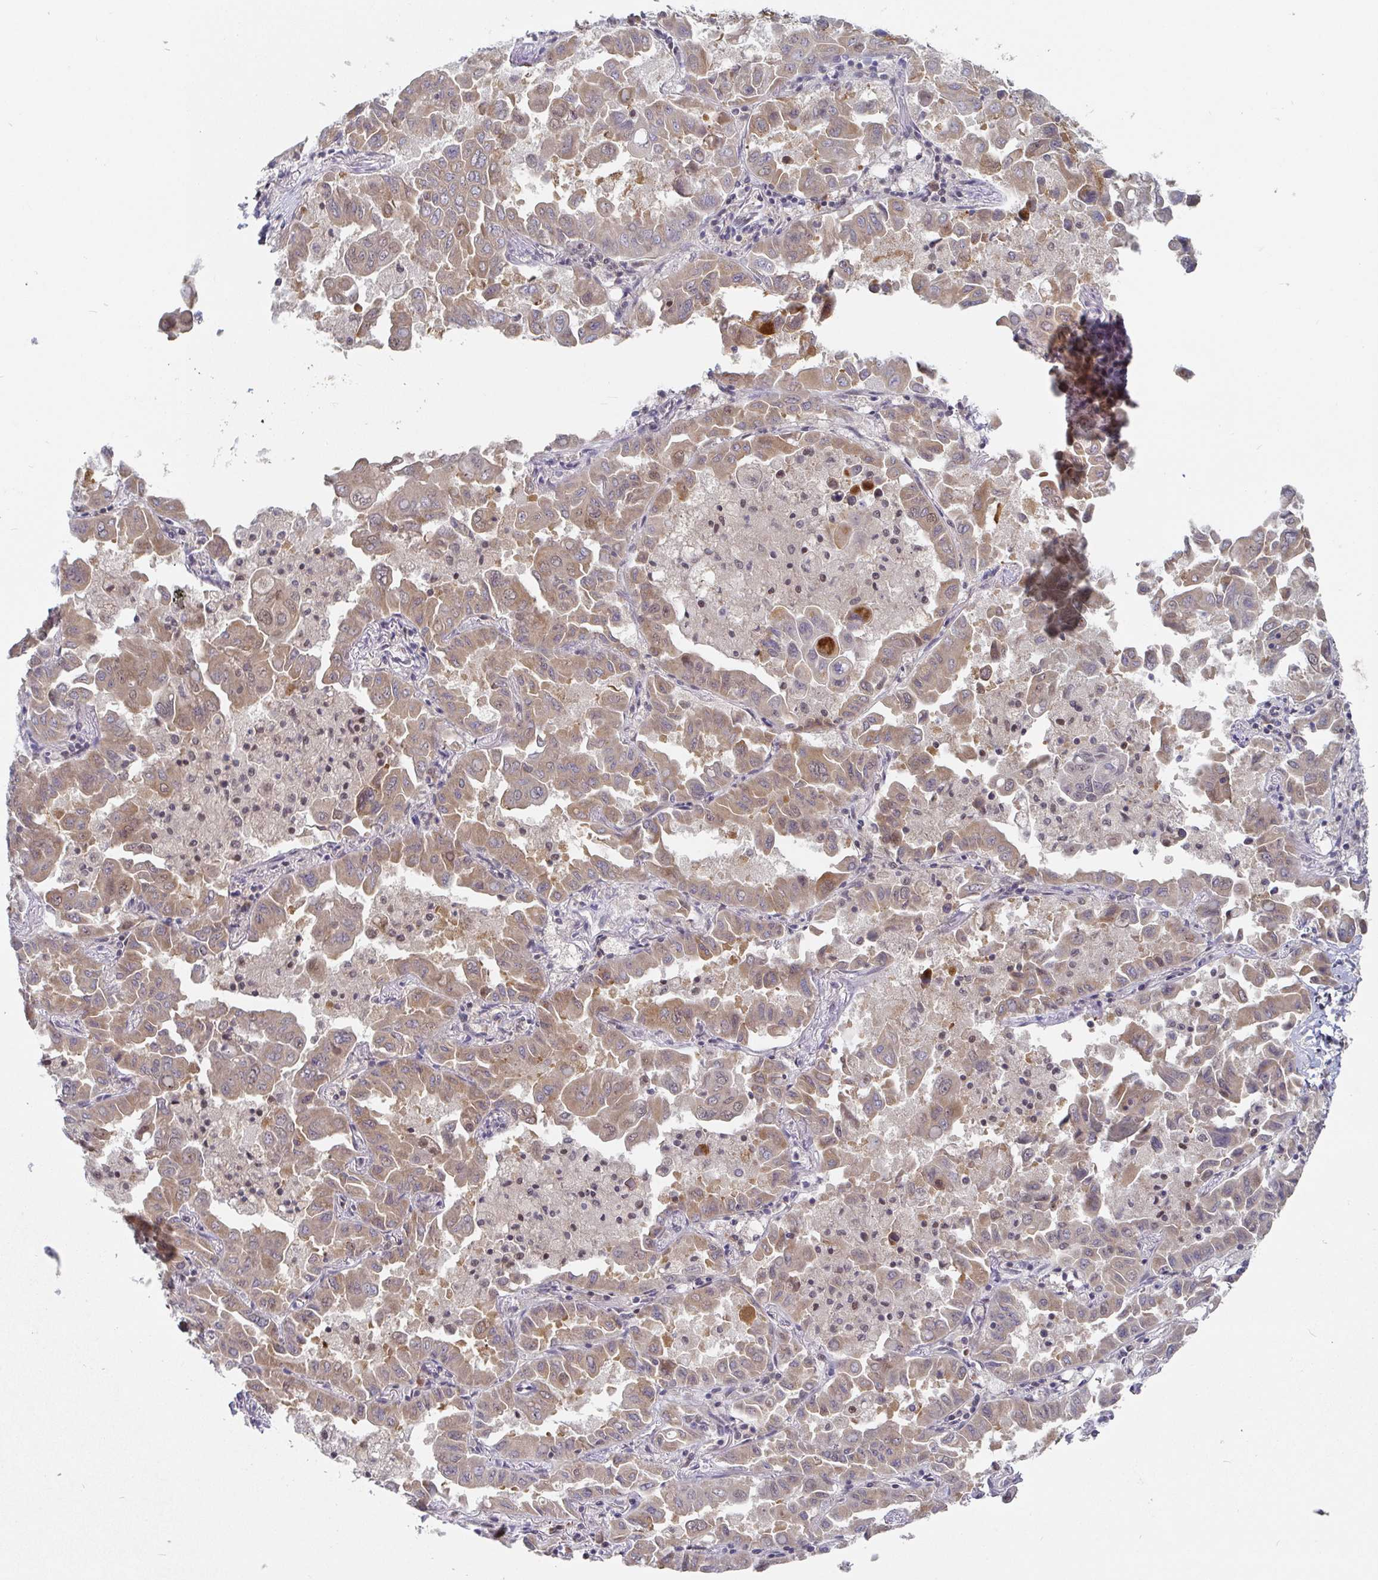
{"staining": {"intensity": "moderate", "quantity": ">75%", "location": "cytoplasmic/membranous"}, "tissue": "lung cancer", "cell_type": "Tumor cells", "image_type": "cancer", "snomed": [{"axis": "morphology", "description": "Adenocarcinoma, NOS"}, {"axis": "topography", "description": "Lung"}], "caption": "Lung cancer (adenocarcinoma) tissue reveals moderate cytoplasmic/membranous positivity in about >75% of tumor cells, visualized by immunohistochemistry.", "gene": "ALG1", "patient": {"sex": "male", "age": 64}}